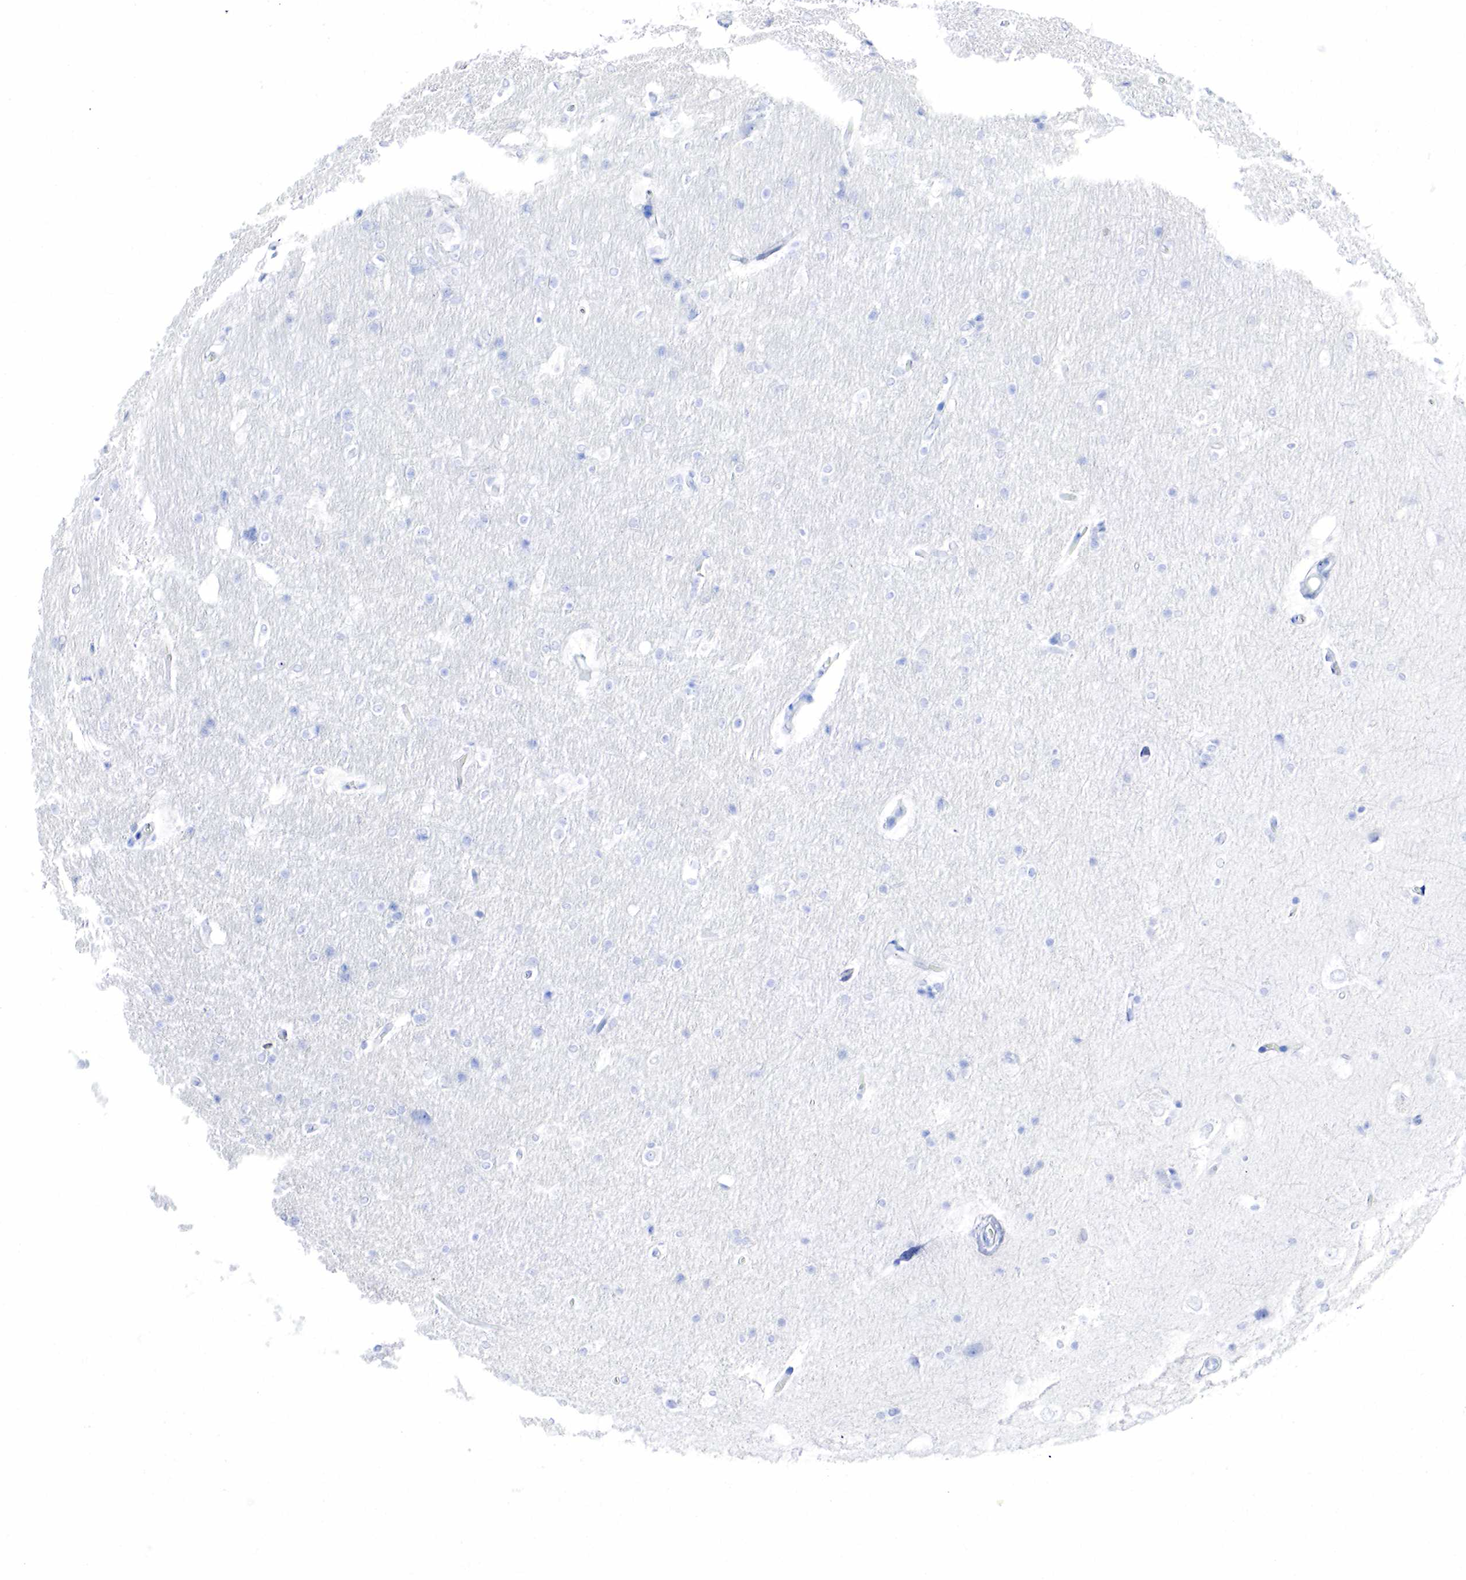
{"staining": {"intensity": "negative", "quantity": "none", "location": "none"}, "tissue": "hippocampus", "cell_type": "Glial cells", "image_type": "normal", "snomed": [{"axis": "morphology", "description": "Normal tissue, NOS"}, {"axis": "topography", "description": "Hippocampus"}], "caption": "Hippocampus stained for a protein using immunohistochemistry shows no staining glial cells.", "gene": "INHA", "patient": {"sex": "female", "age": 19}}